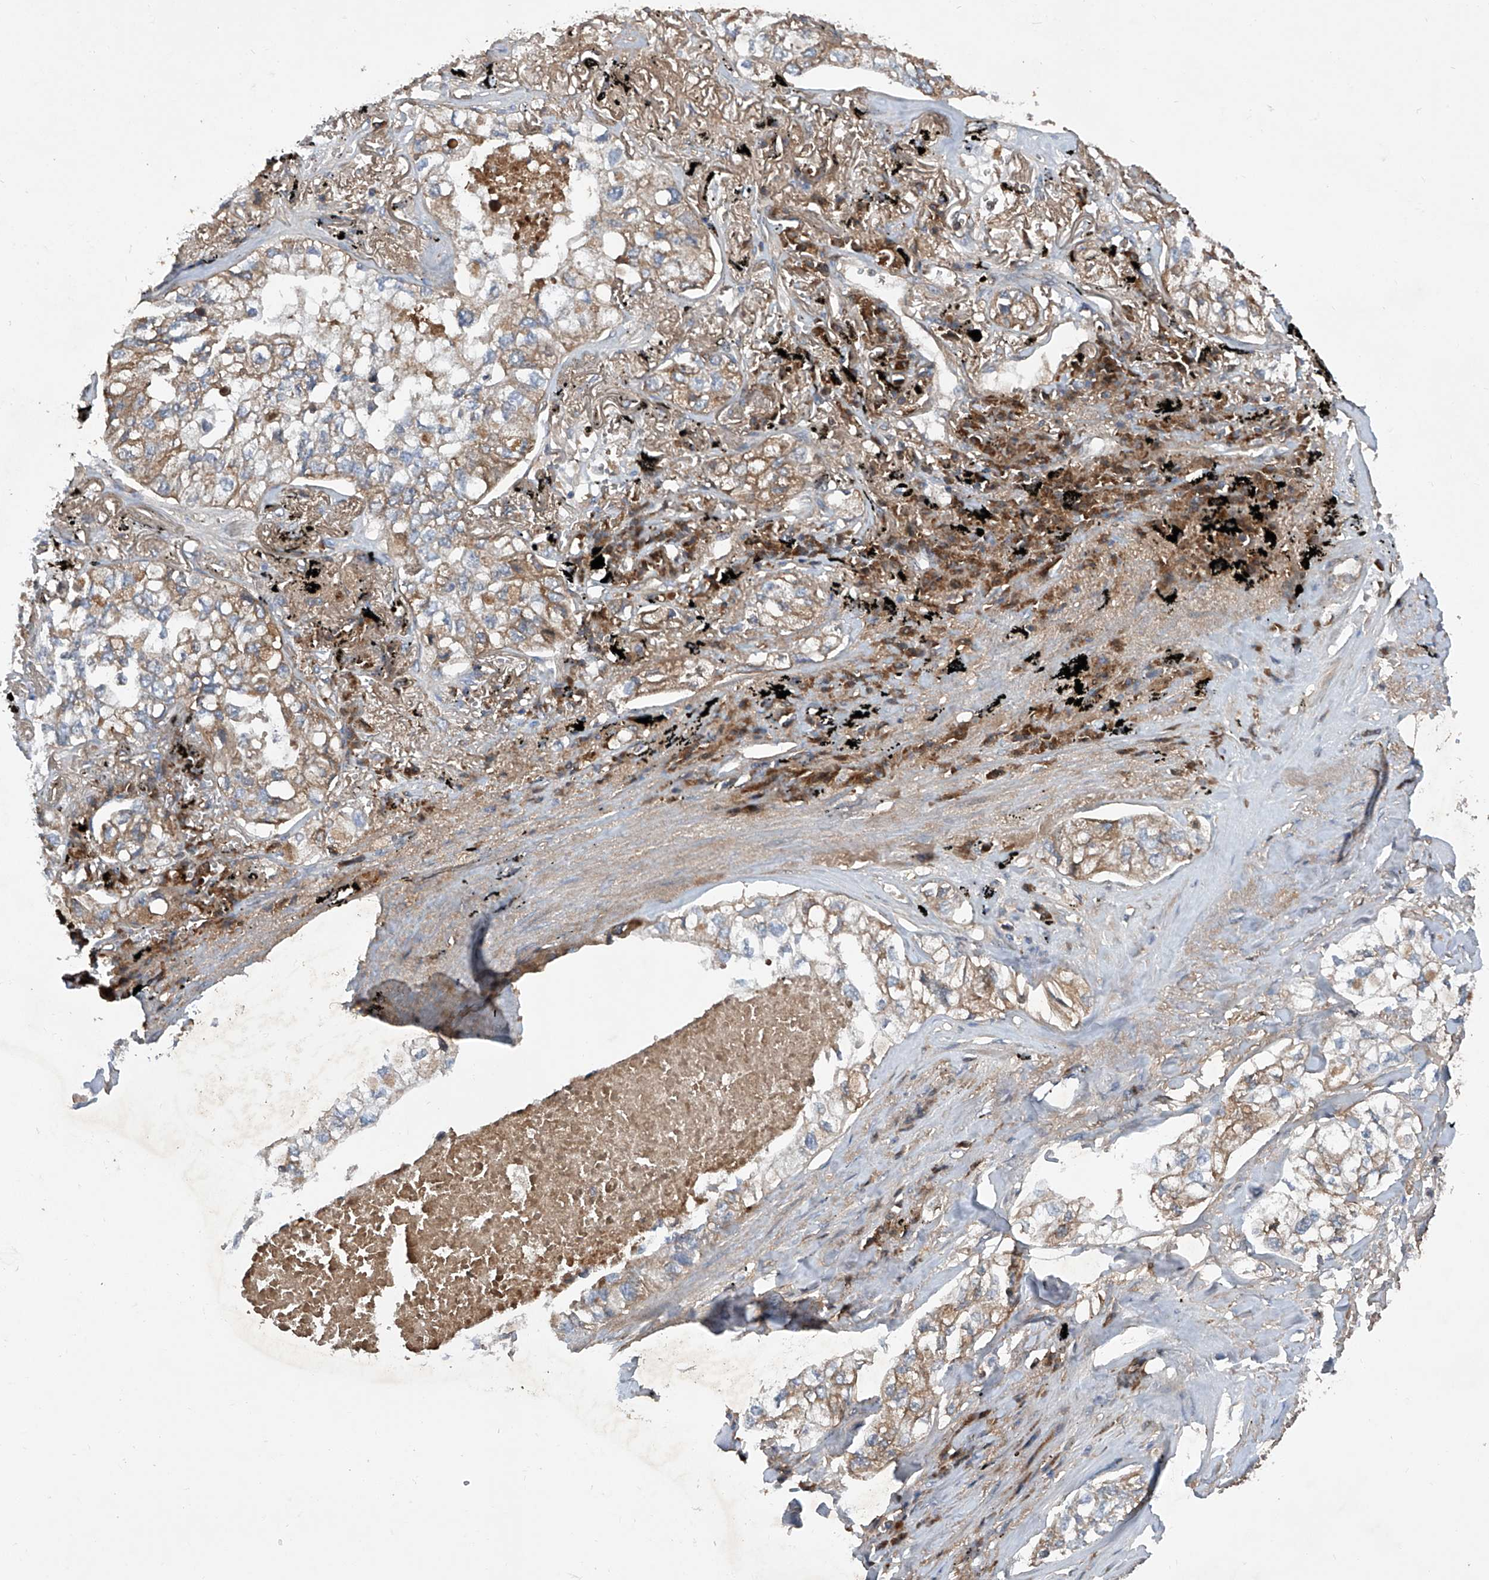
{"staining": {"intensity": "moderate", "quantity": "25%-75%", "location": "cytoplasmic/membranous"}, "tissue": "lung cancer", "cell_type": "Tumor cells", "image_type": "cancer", "snomed": [{"axis": "morphology", "description": "Adenocarcinoma, NOS"}, {"axis": "topography", "description": "Lung"}], "caption": "A high-resolution photomicrograph shows IHC staining of lung cancer, which shows moderate cytoplasmic/membranous positivity in about 25%-75% of tumor cells.", "gene": "ASCC3", "patient": {"sex": "male", "age": 65}}